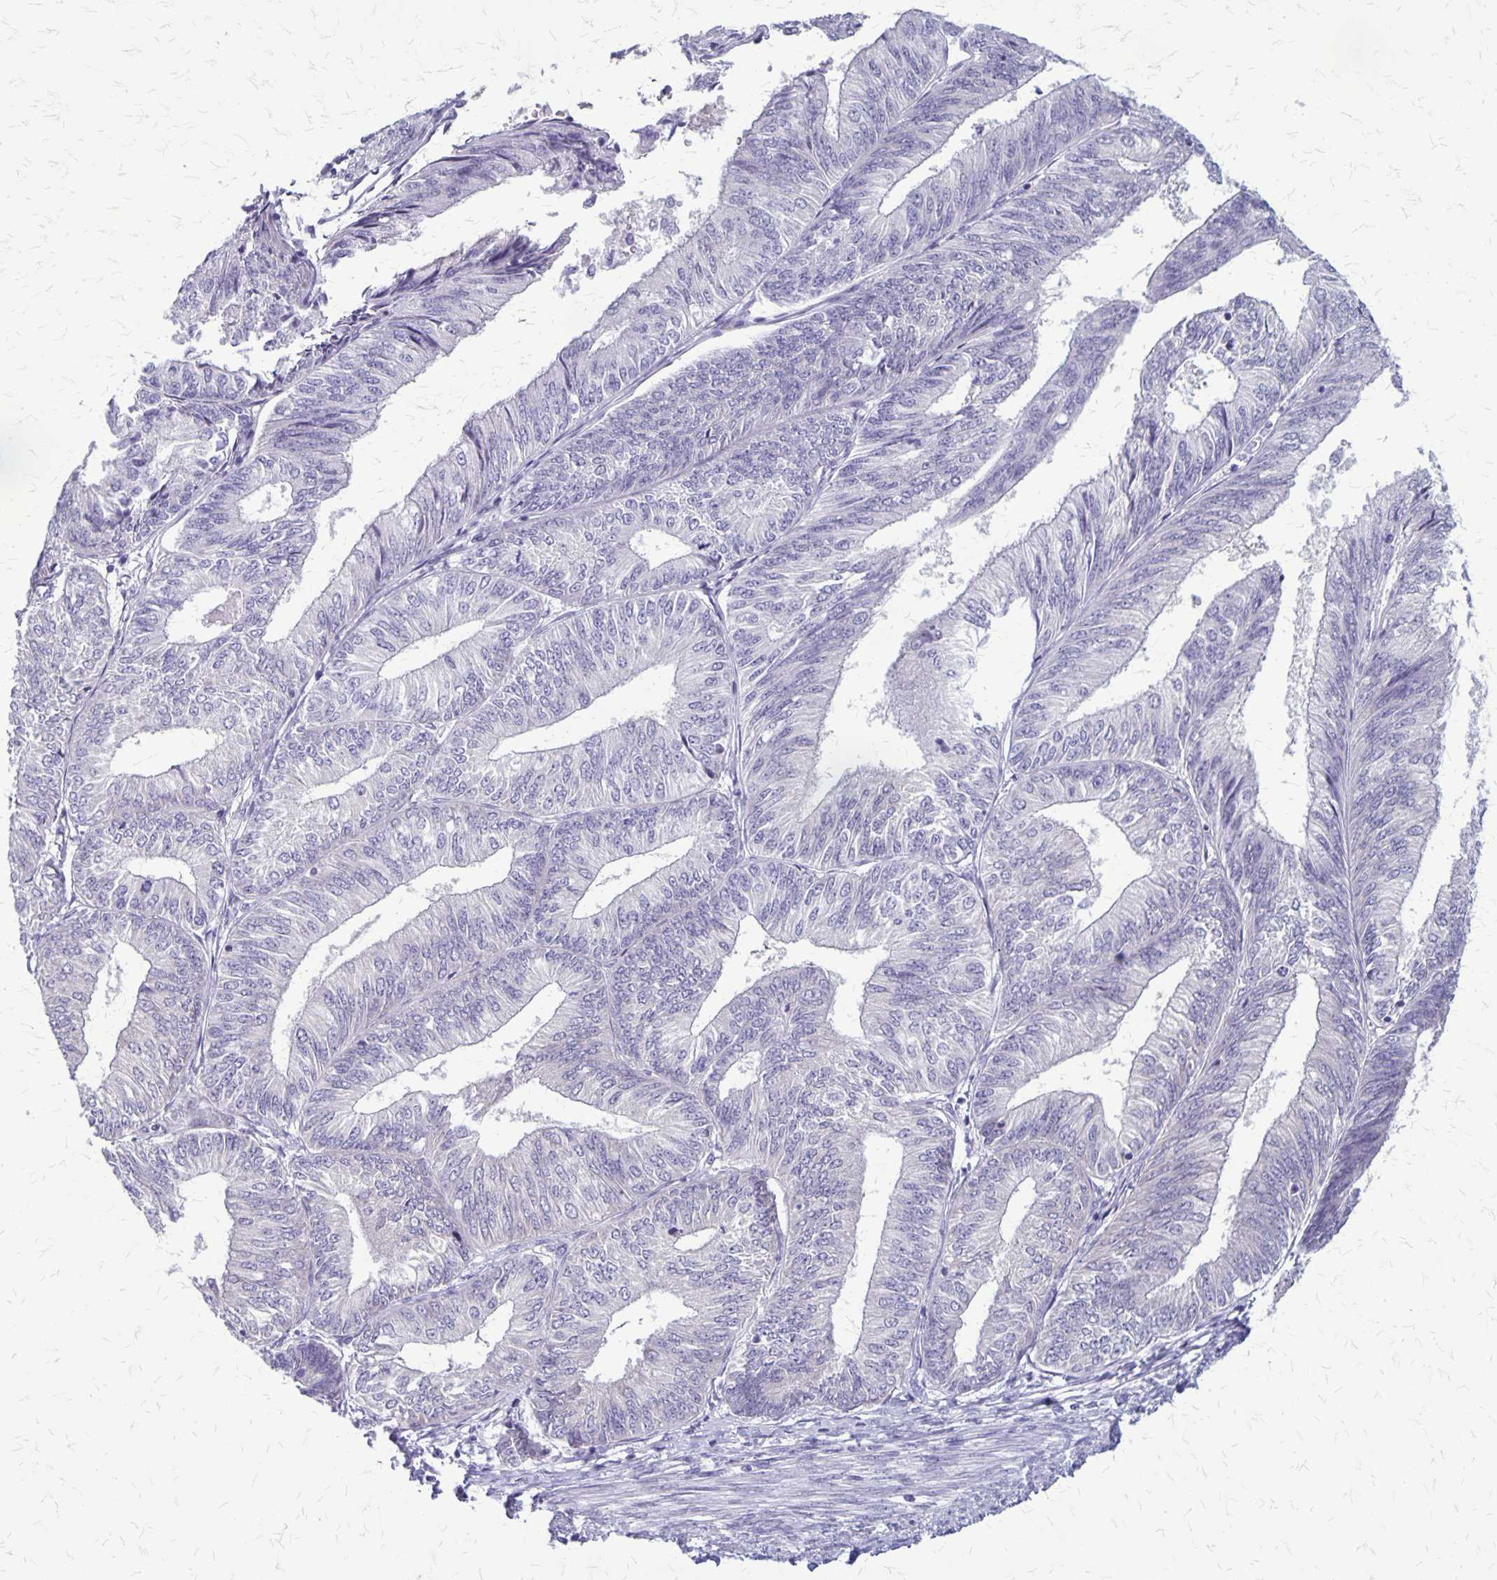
{"staining": {"intensity": "negative", "quantity": "none", "location": "none"}, "tissue": "endometrial cancer", "cell_type": "Tumor cells", "image_type": "cancer", "snomed": [{"axis": "morphology", "description": "Adenocarcinoma, NOS"}, {"axis": "topography", "description": "Endometrium"}], "caption": "Micrograph shows no significant protein expression in tumor cells of endometrial adenocarcinoma.", "gene": "PLXNB3", "patient": {"sex": "female", "age": 58}}